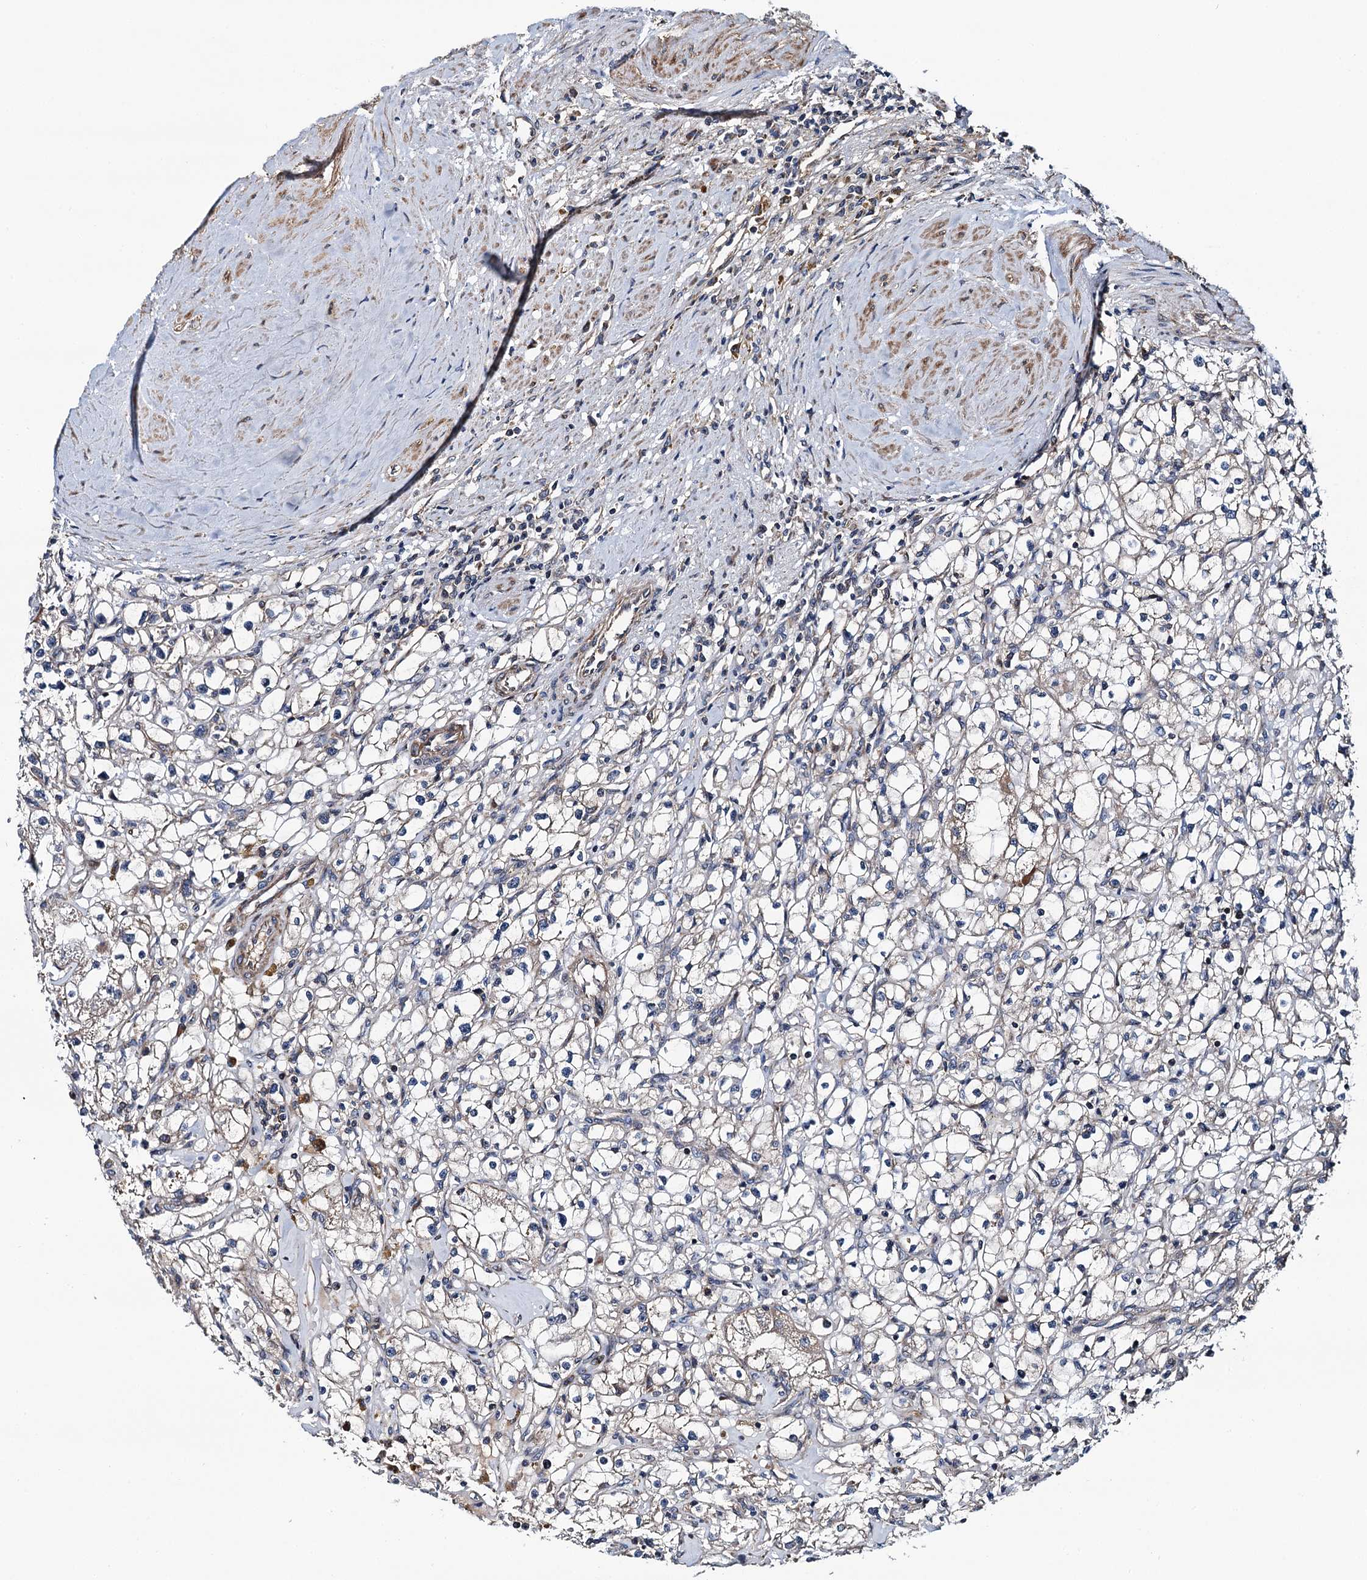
{"staining": {"intensity": "weak", "quantity": "<25%", "location": "cytoplasmic/membranous"}, "tissue": "renal cancer", "cell_type": "Tumor cells", "image_type": "cancer", "snomed": [{"axis": "morphology", "description": "Adenocarcinoma, NOS"}, {"axis": "topography", "description": "Kidney"}], "caption": "Tumor cells are negative for protein expression in human renal cancer (adenocarcinoma).", "gene": "NEK1", "patient": {"sex": "male", "age": 56}}